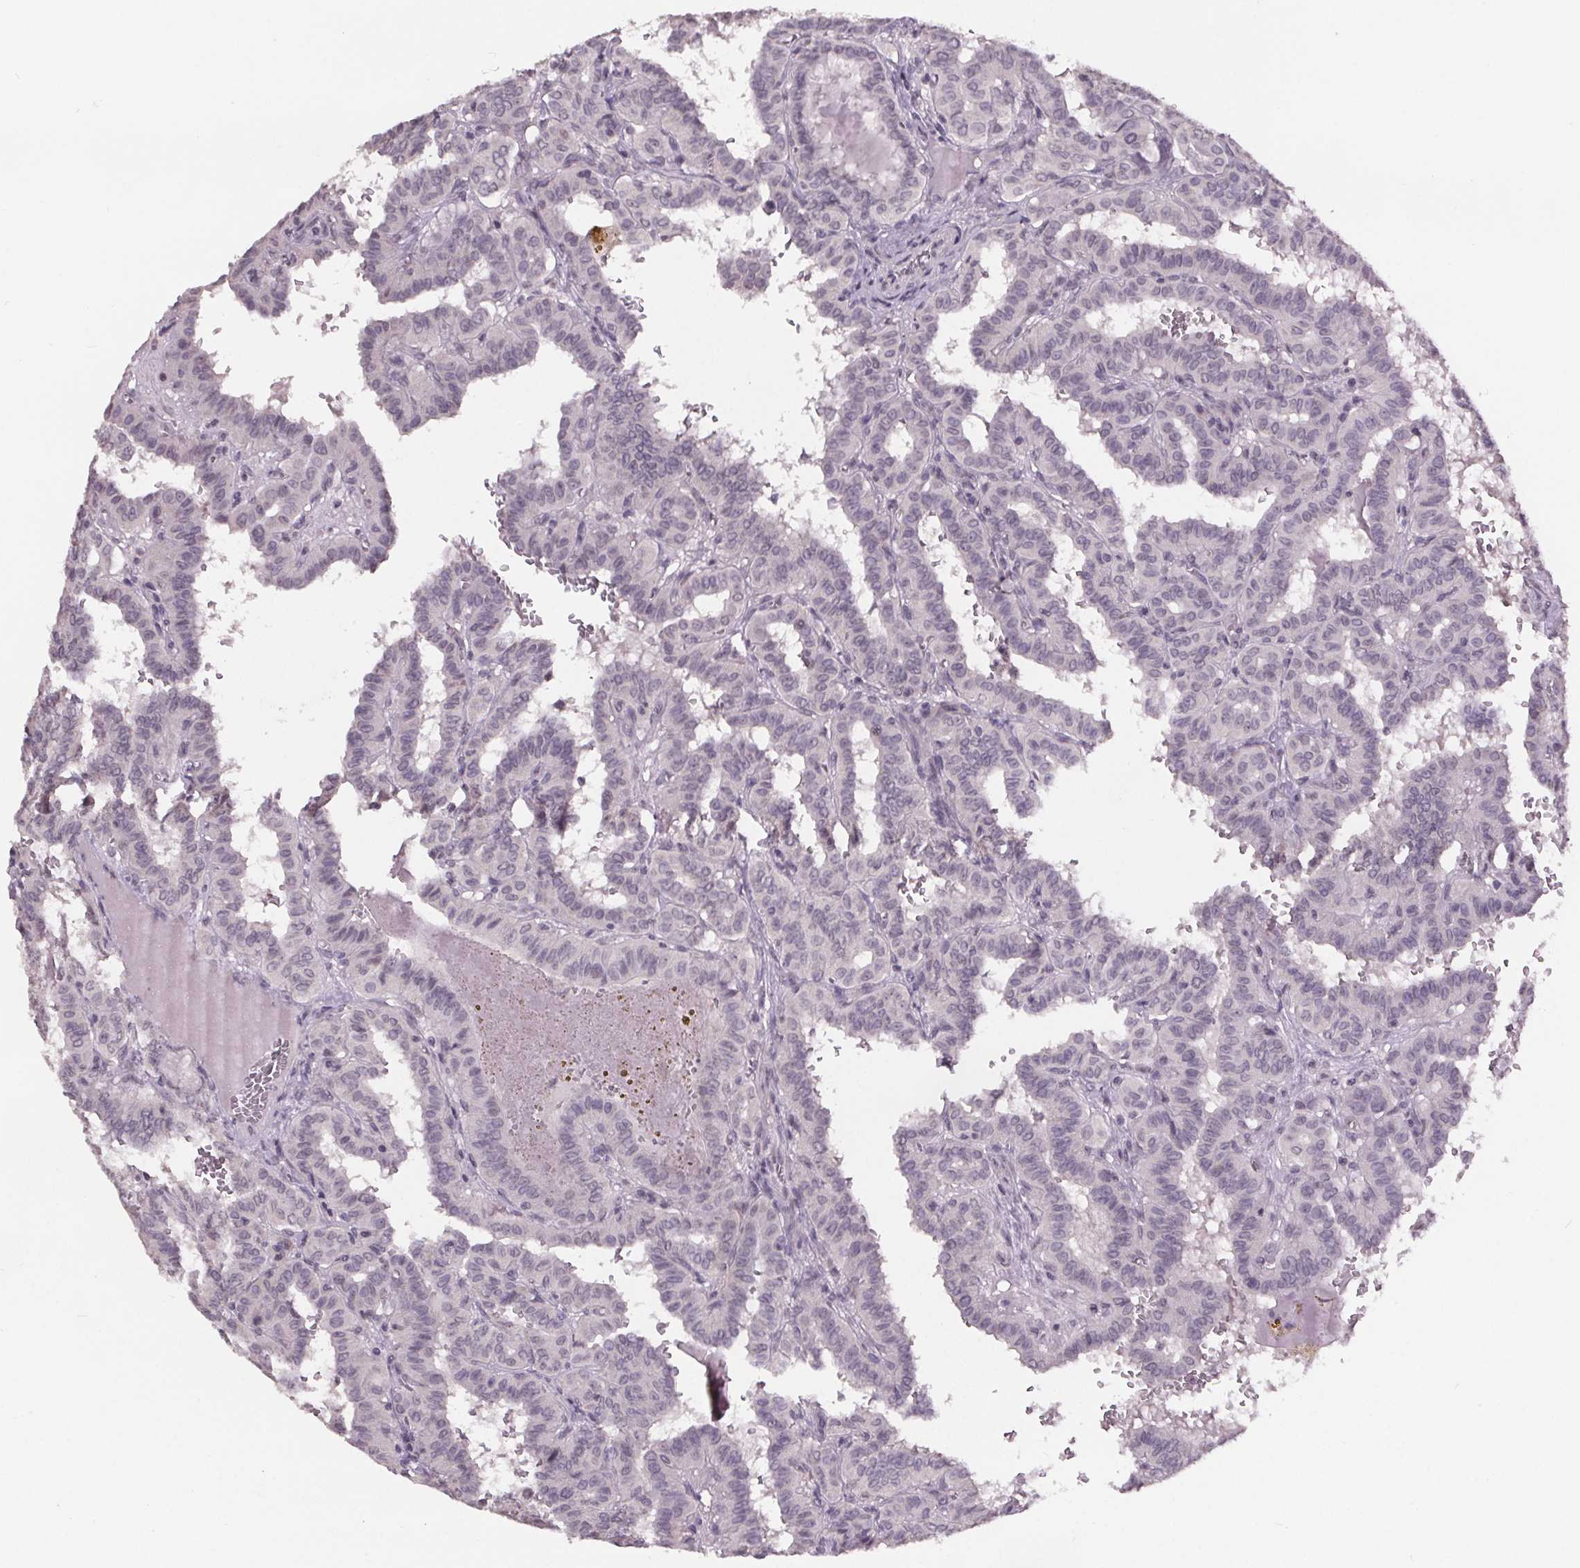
{"staining": {"intensity": "negative", "quantity": "none", "location": "none"}, "tissue": "thyroid cancer", "cell_type": "Tumor cells", "image_type": "cancer", "snomed": [{"axis": "morphology", "description": "Papillary adenocarcinoma, NOS"}, {"axis": "topography", "description": "Thyroid gland"}], "caption": "High power microscopy image of an immunohistochemistry (IHC) photomicrograph of papillary adenocarcinoma (thyroid), revealing no significant staining in tumor cells.", "gene": "NKX6-1", "patient": {"sex": "female", "age": 21}}